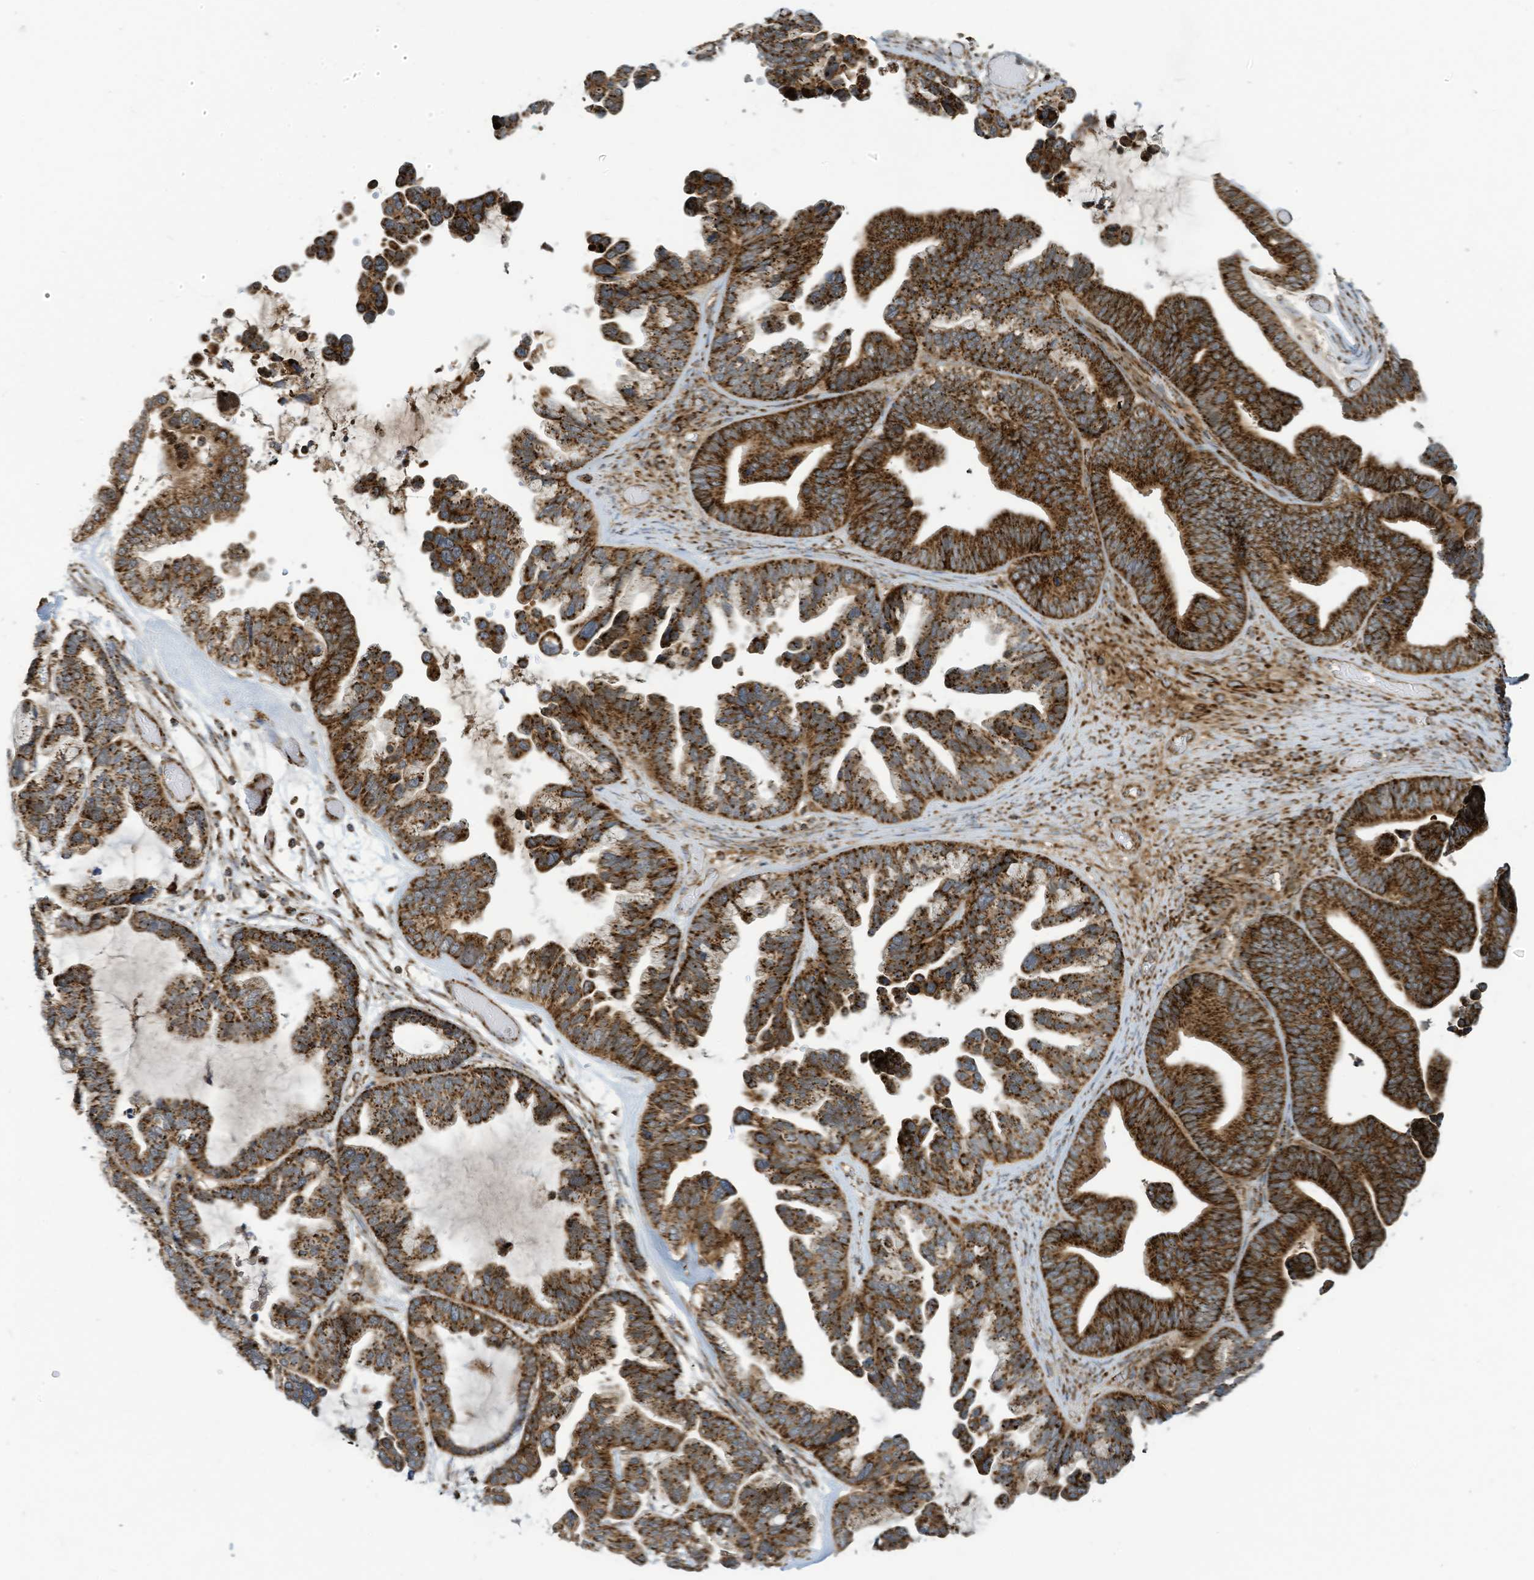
{"staining": {"intensity": "strong", "quantity": ">75%", "location": "cytoplasmic/membranous"}, "tissue": "ovarian cancer", "cell_type": "Tumor cells", "image_type": "cancer", "snomed": [{"axis": "morphology", "description": "Cystadenocarcinoma, serous, NOS"}, {"axis": "topography", "description": "Ovary"}], "caption": "An immunohistochemistry histopathology image of tumor tissue is shown. Protein staining in brown highlights strong cytoplasmic/membranous positivity in serous cystadenocarcinoma (ovarian) within tumor cells. The protein of interest is stained brown, and the nuclei are stained in blue (DAB (3,3'-diaminobenzidine) IHC with brightfield microscopy, high magnification).", "gene": "COX10", "patient": {"sex": "female", "age": 56}}